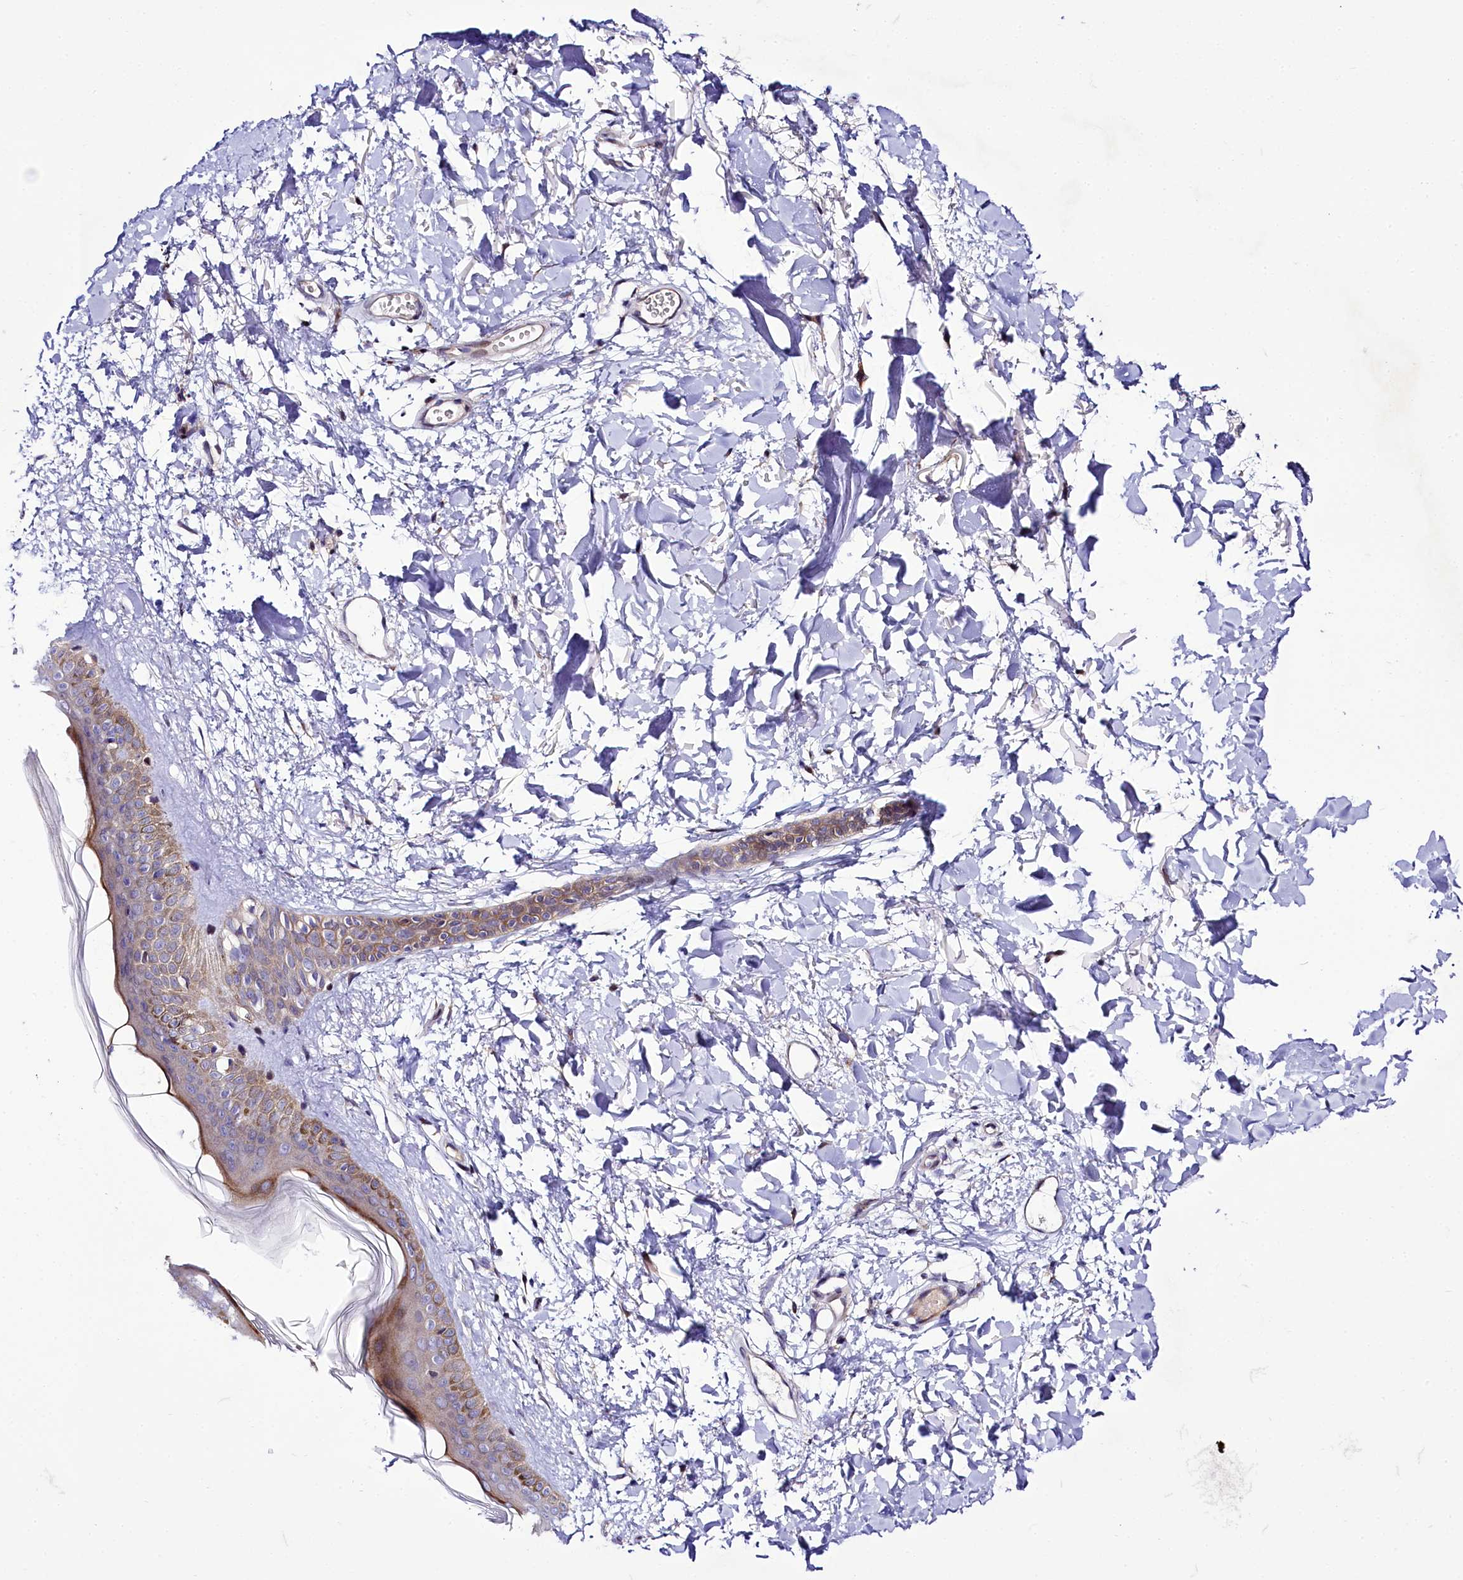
{"staining": {"intensity": "moderate", "quantity": ">75%", "location": "cytoplasmic/membranous"}, "tissue": "skin", "cell_type": "Fibroblasts", "image_type": "normal", "snomed": [{"axis": "morphology", "description": "Normal tissue, NOS"}, {"axis": "topography", "description": "Skin"}], "caption": "An immunohistochemistry histopathology image of unremarkable tissue is shown. Protein staining in brown labels moderate cytoplasmic/membranous positivity in skin within fibroblasts.", "gene": "ZC3H12C", "patient": {"sex": "female", "age": 58}}